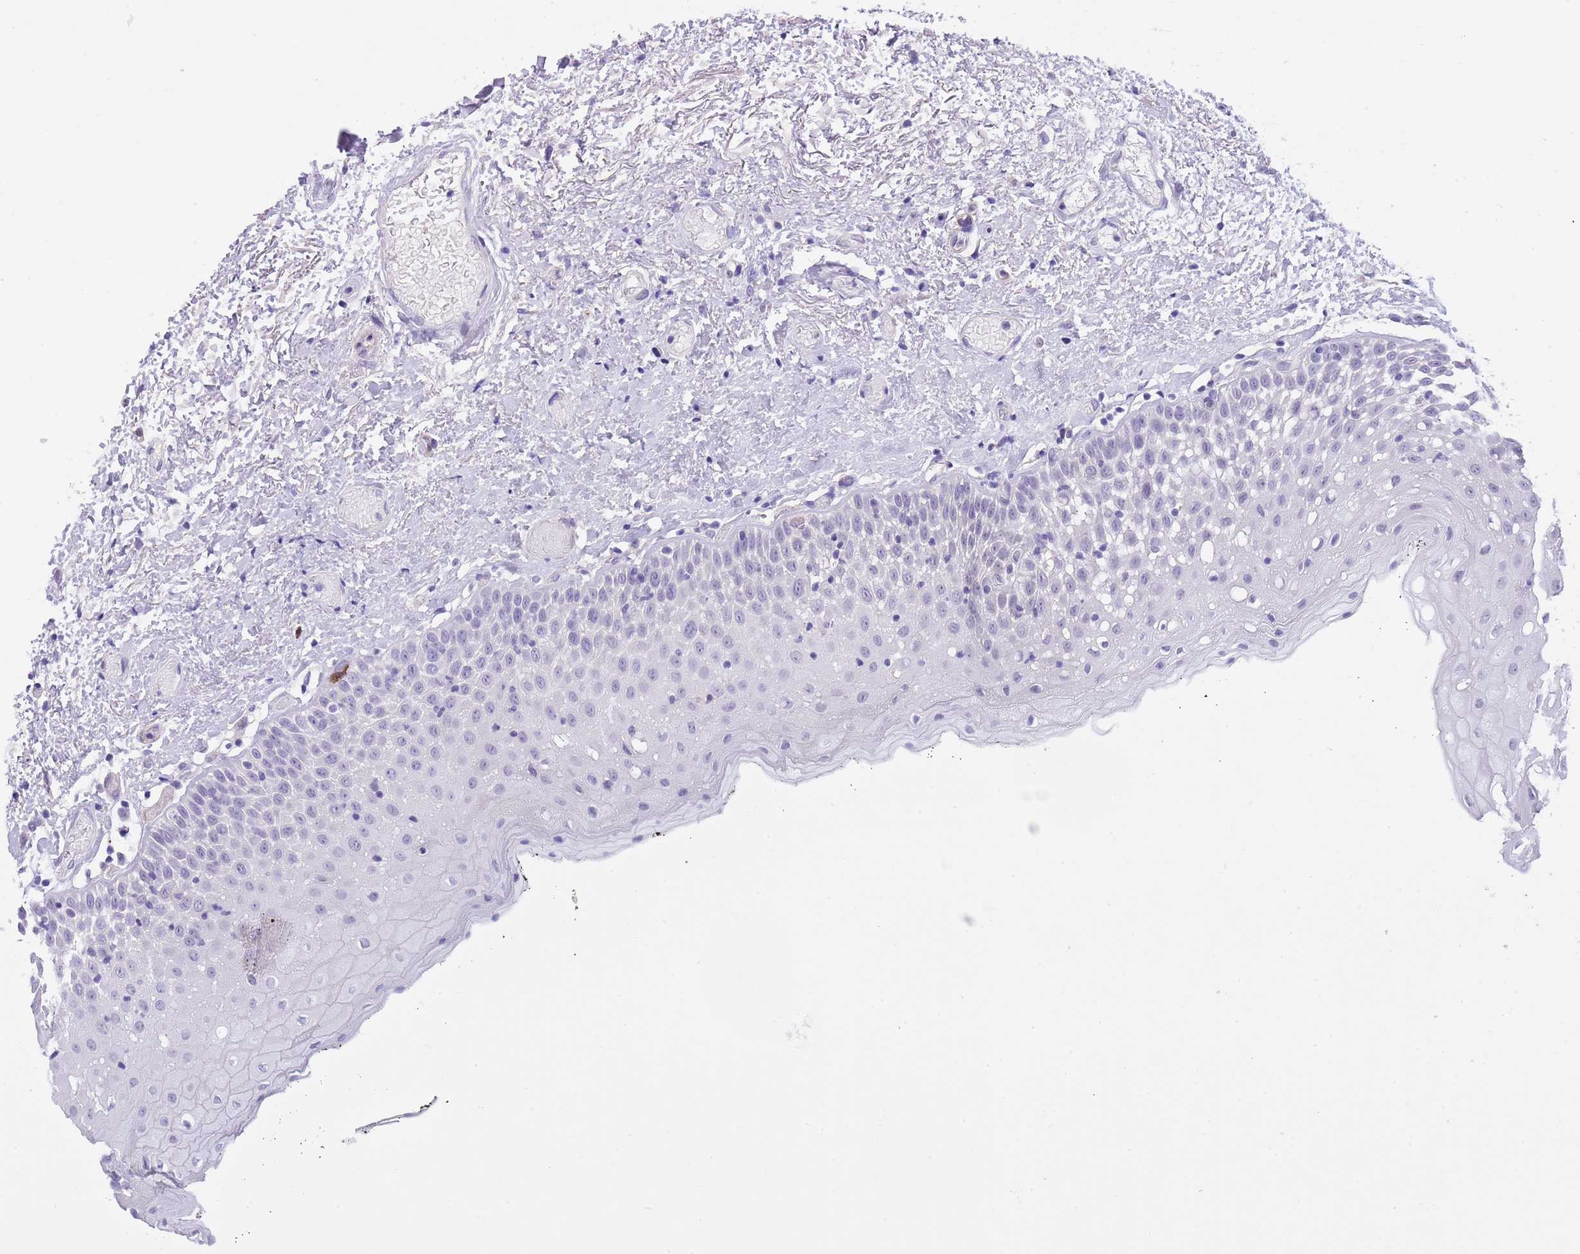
{"staining": {"intensity": "negative", "quantity": "none", "location": "none"}, "tissue": "oral mucosa", "cell_type": "Squamous epithelial cells", "image_type": "normal", "snomed": [{"axis": "morphology", "description": "Normal tissue, NOS"}, {"axis": "topography", "description": "Oral tissue"}], "caption": "Photomicrograph shows no significant protein positivity in squamous epithelial cells of unremarkable oral mucosa. (DAB (3,3'-diaminobenzidine) immunohistochemistry (IHC) visualized using brightfield microscopy, high magnification).", "gene": "TSGA13", "patient": {"sex": "male", "age": 74}}